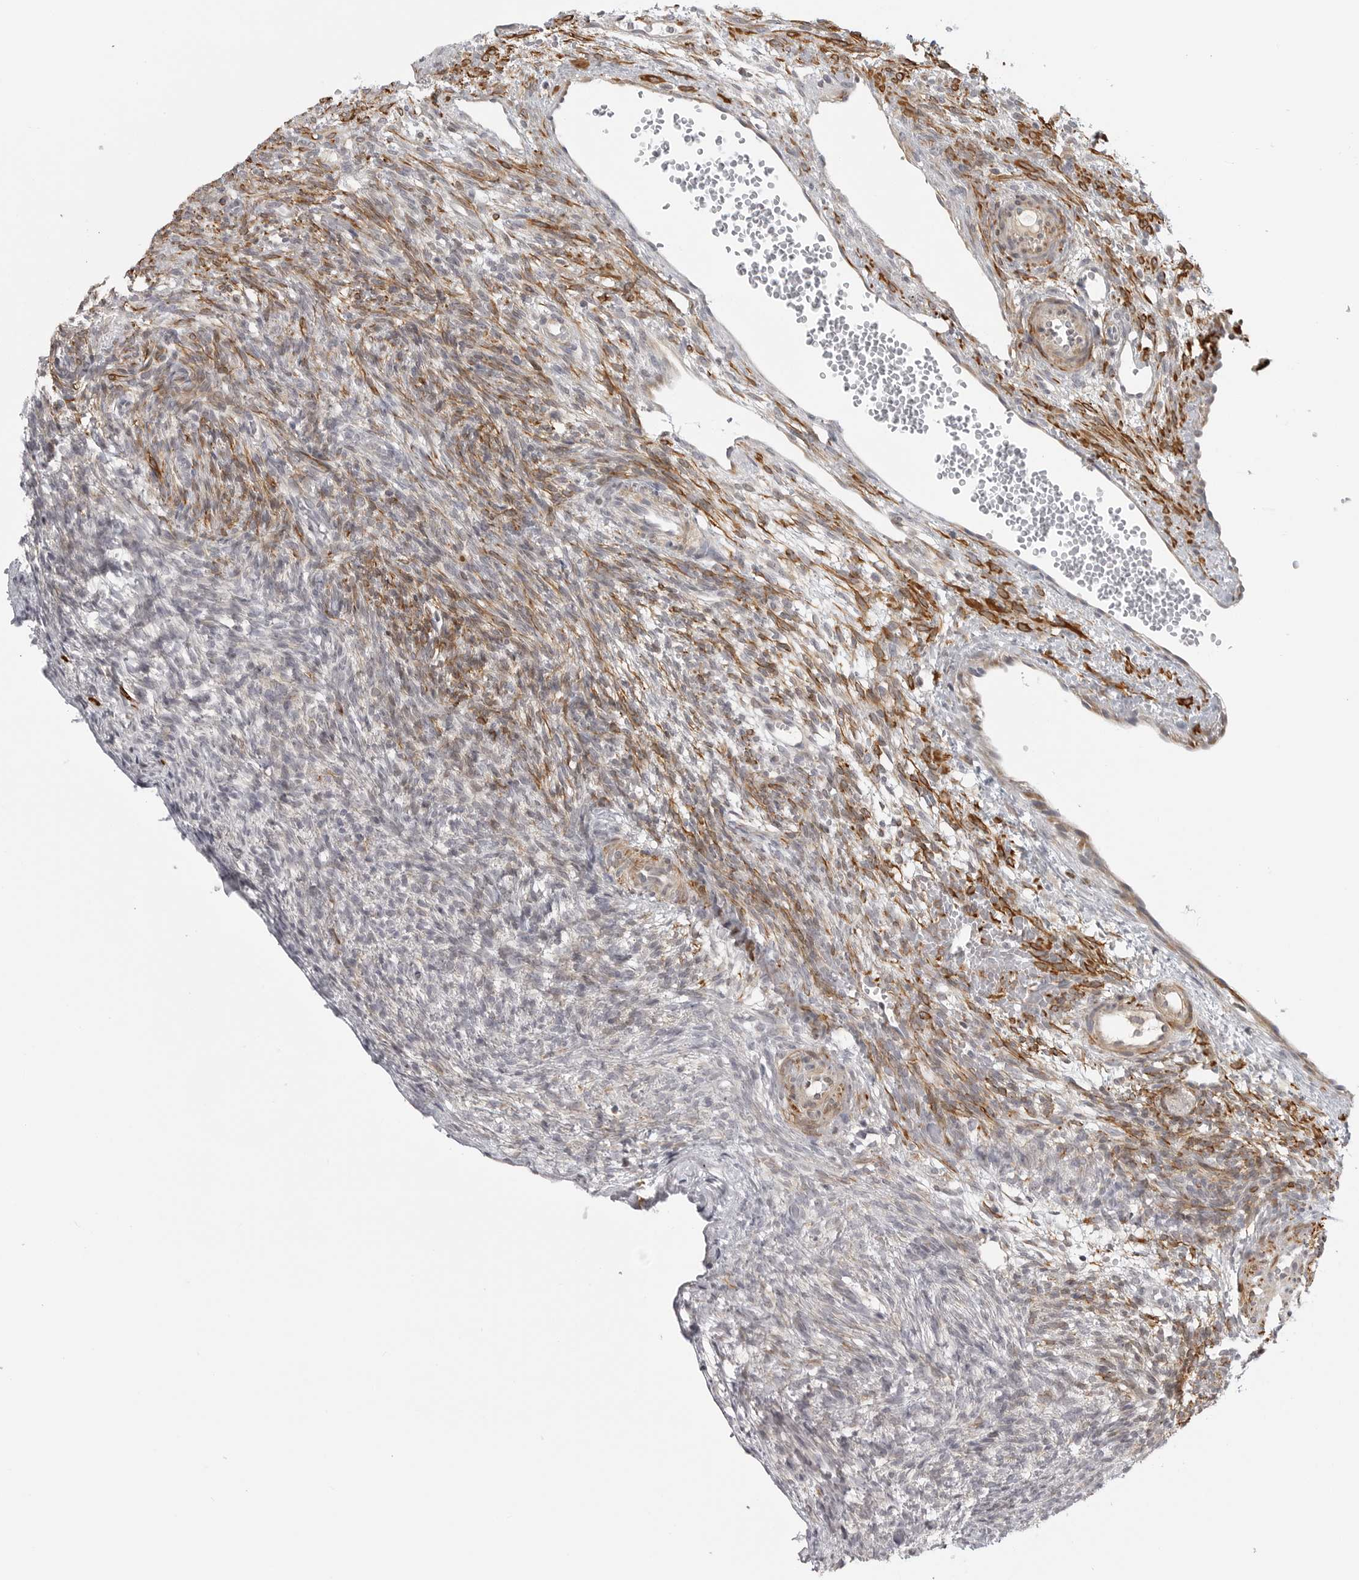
{"staining": {"intensity": "moderate", "quantity": "<25%", "location": "cytoplasmic/membranous"}, "tissue": "ovary", "cell_type": "Ovarian stroma cells", "image_type": "normal", "snomed": [{"axis": "morphology", "description": "Normal tissue, NOS"}, {"axis": "topography", "description": "Ovary"}], "caption": "Protein expression analysis of normal human ovary reveals moderate cytoplasmic/membranous staining in about <25% of ovarian stroma cells. The staining was performed using DAB (3,3'-diaminobenzidine), with brown indicating positive protein expression. Nuclei are stained blue with hematoxylin.", "gene": "MAP7D1", "patient": {"sex": "female", "age": 34}}